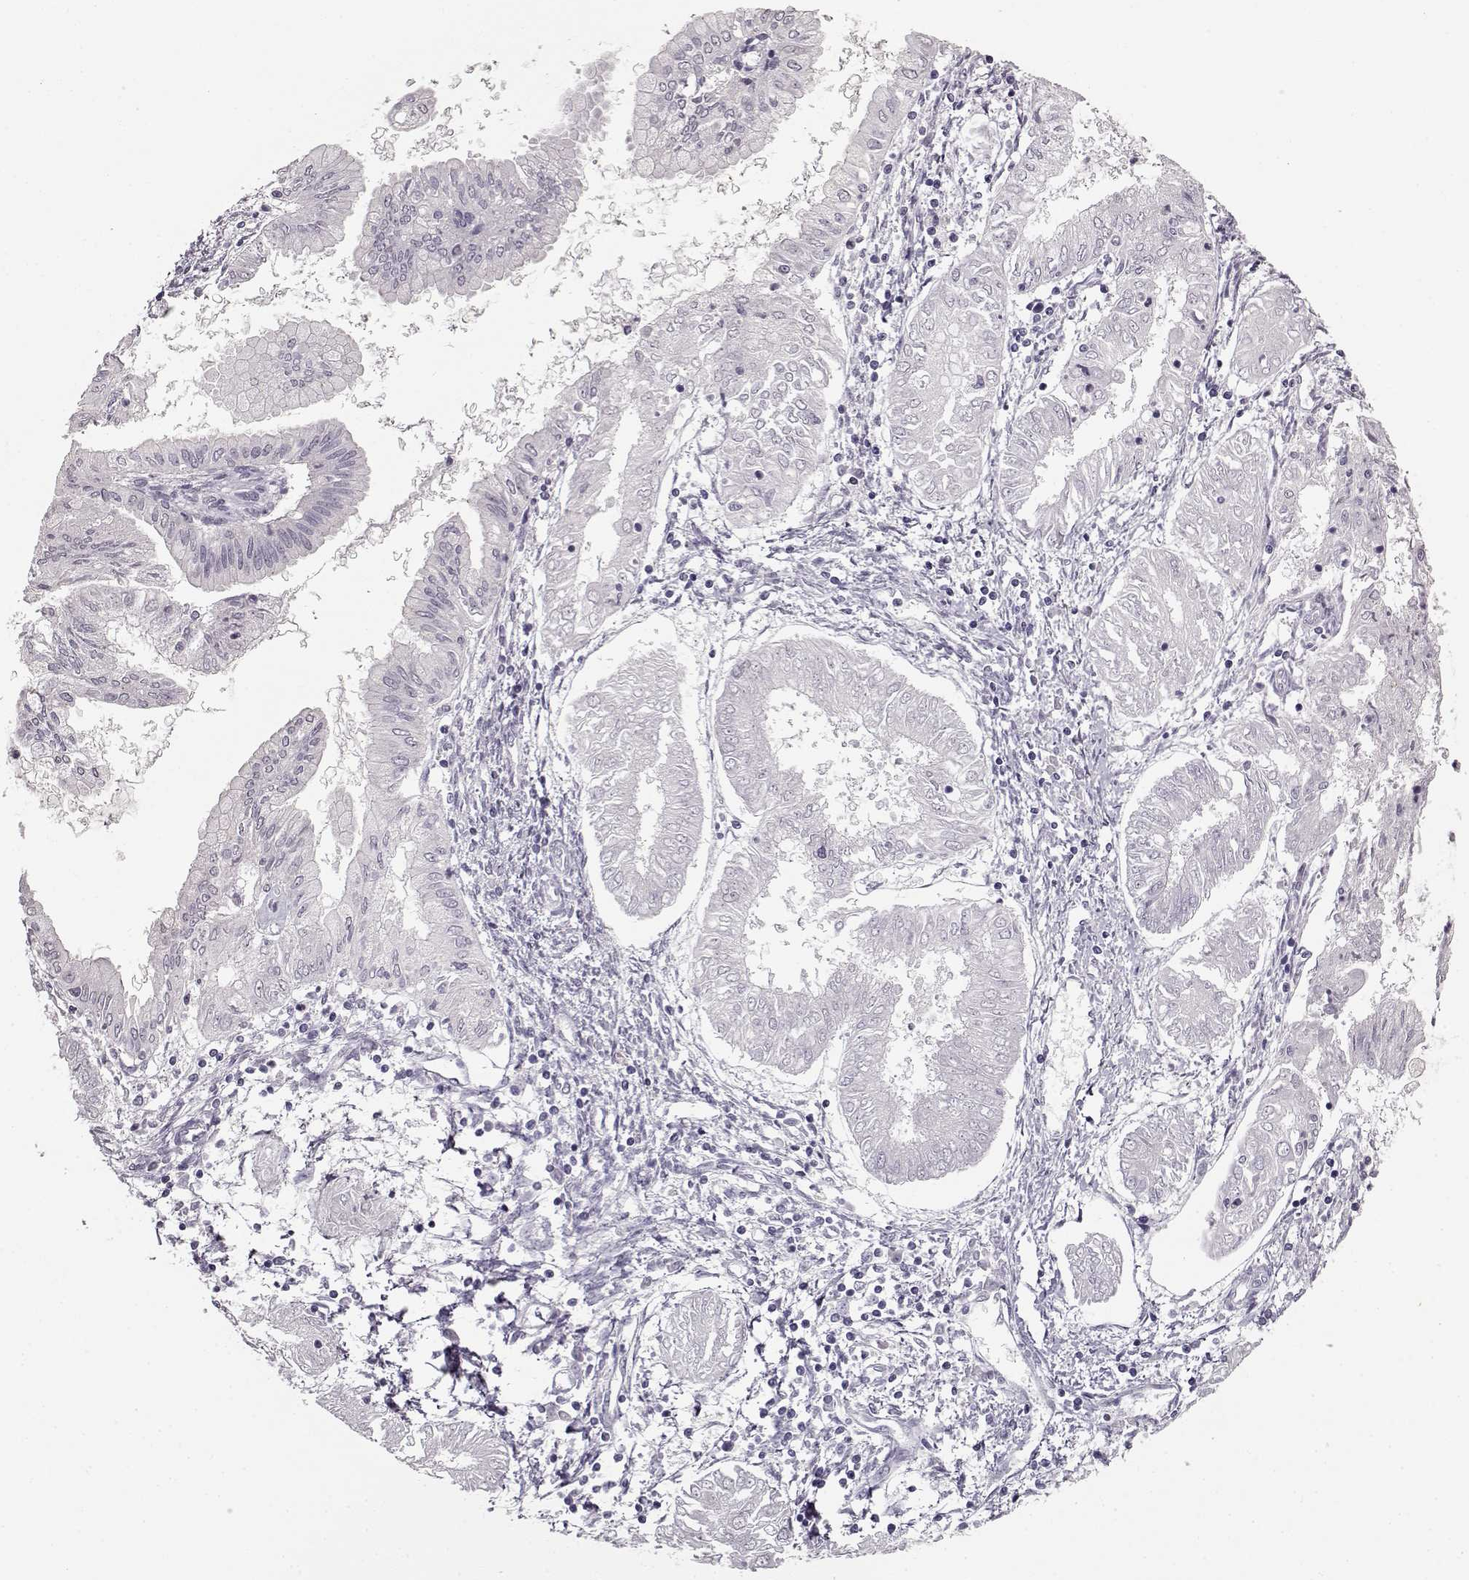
{"staining": {"intensity": "negative", "quantity": "none", "location": "none"}, "tissue": "endometrial cancer", "cell_type": "Tumor cells", "image_type": "cancer", "snomed": [{"axis": "morphology", "description": "Adenocarcinoma, NOS"}, {"axis": "topography", "description": "Endometrium"}], "caption": "Tumor cells show no significant positivity in adenocarcinoma (endometrial).", "gene": "FSHB", "patient": {"sex": "female", "age": 68}}